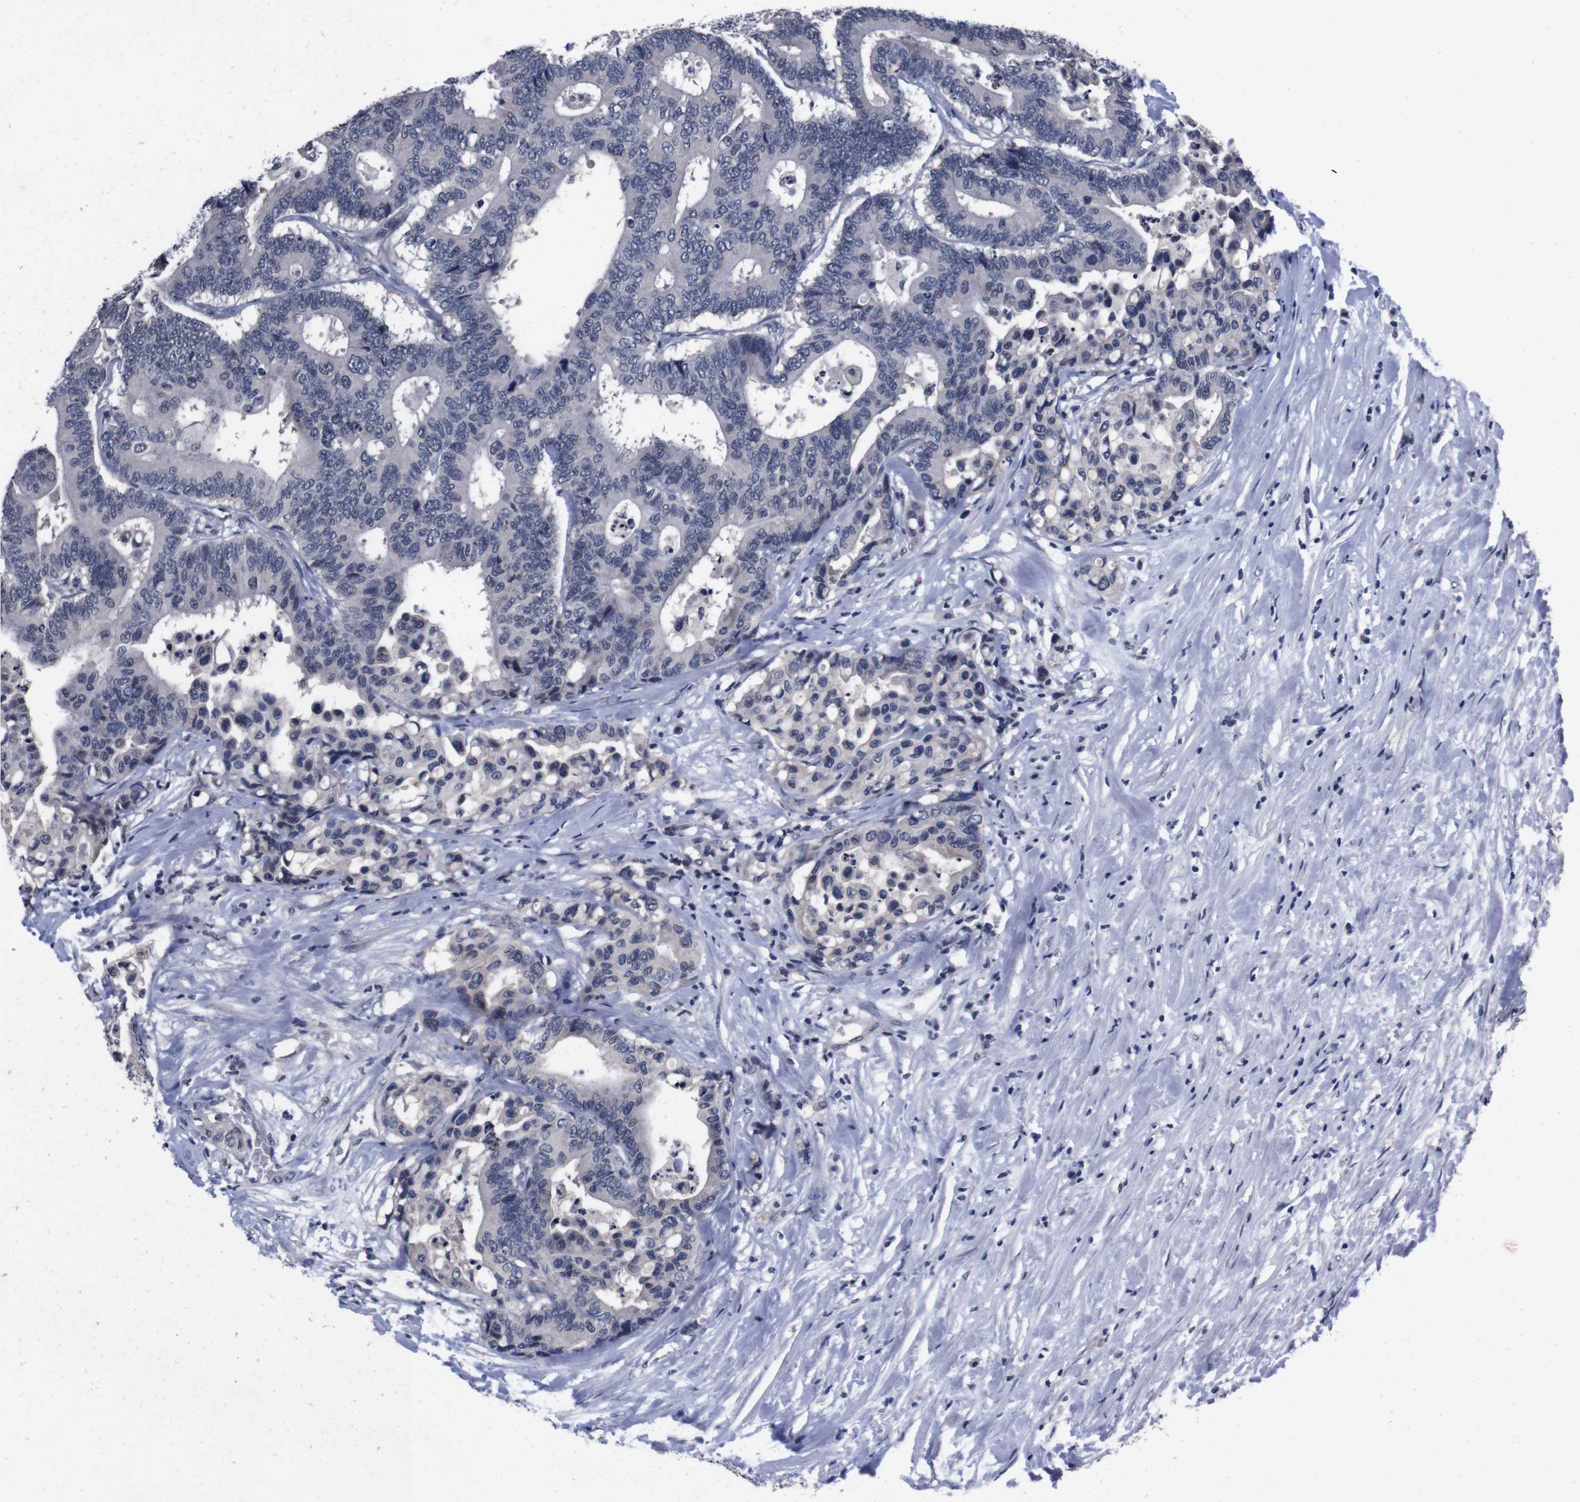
{"staining": {"intensity": "negative", "quantity": "none", "location": "none"}, "tissue": "colorectal cancer", "cell_type": "Tumor cells", "image_type": "cancer", "snomed": [{"axis": "morphology", "description": "Normal tissue, NOS"}, {"axis": "morphology", "description": "Adenocarcinoma, NOS"}, {"axis": "topography", "description": "Colon"}], "caption": "DAB immunohistochemical staining of human colorectal adenocarcinoma exhibits no significant staining in tumor cells. Nuclei are stained in blue.", "gene": "TNFRSF21", "patient": {"sex": "male", "age": 82}}